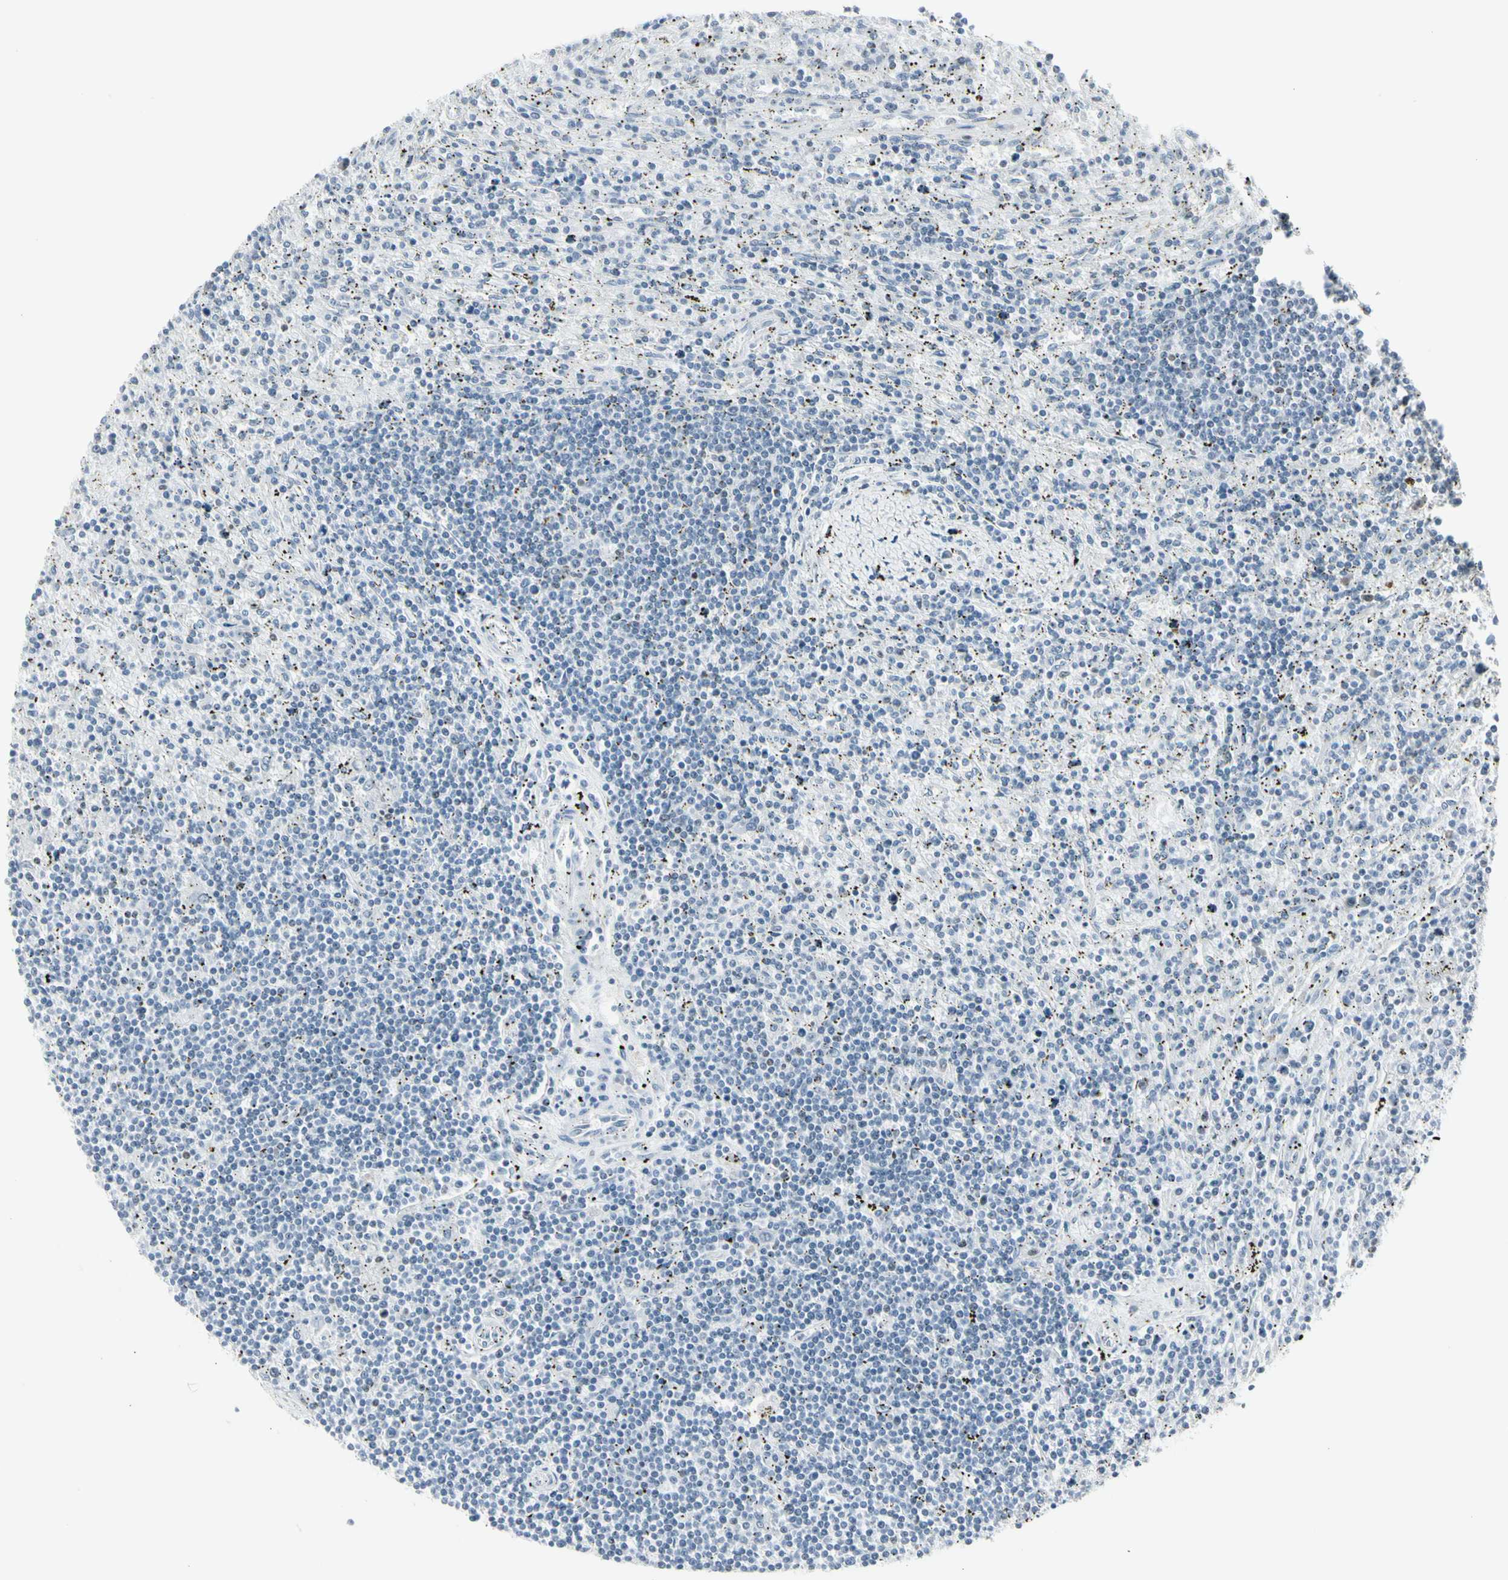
{"staining": {"intensity": "negative", "quantity": "none", "location": "none"}, "tissue": "lymphoma", "cell_type": "Tumor cells", "image_type": "cancer", "snomed": [{"axis": "morphology", "description": "Malignant lymphoma, non-Hodgkin's type, Low grade"}, {"axis": "topography", "description": "Spleen"}], "caption": "A photomicrograph of human low-grade malignant lymphoma, non-Hodgkin's type is negative for staining in tumor cells.", "gene": "ZBTB7B", "patient": {"sex": "male", "age": 76}}